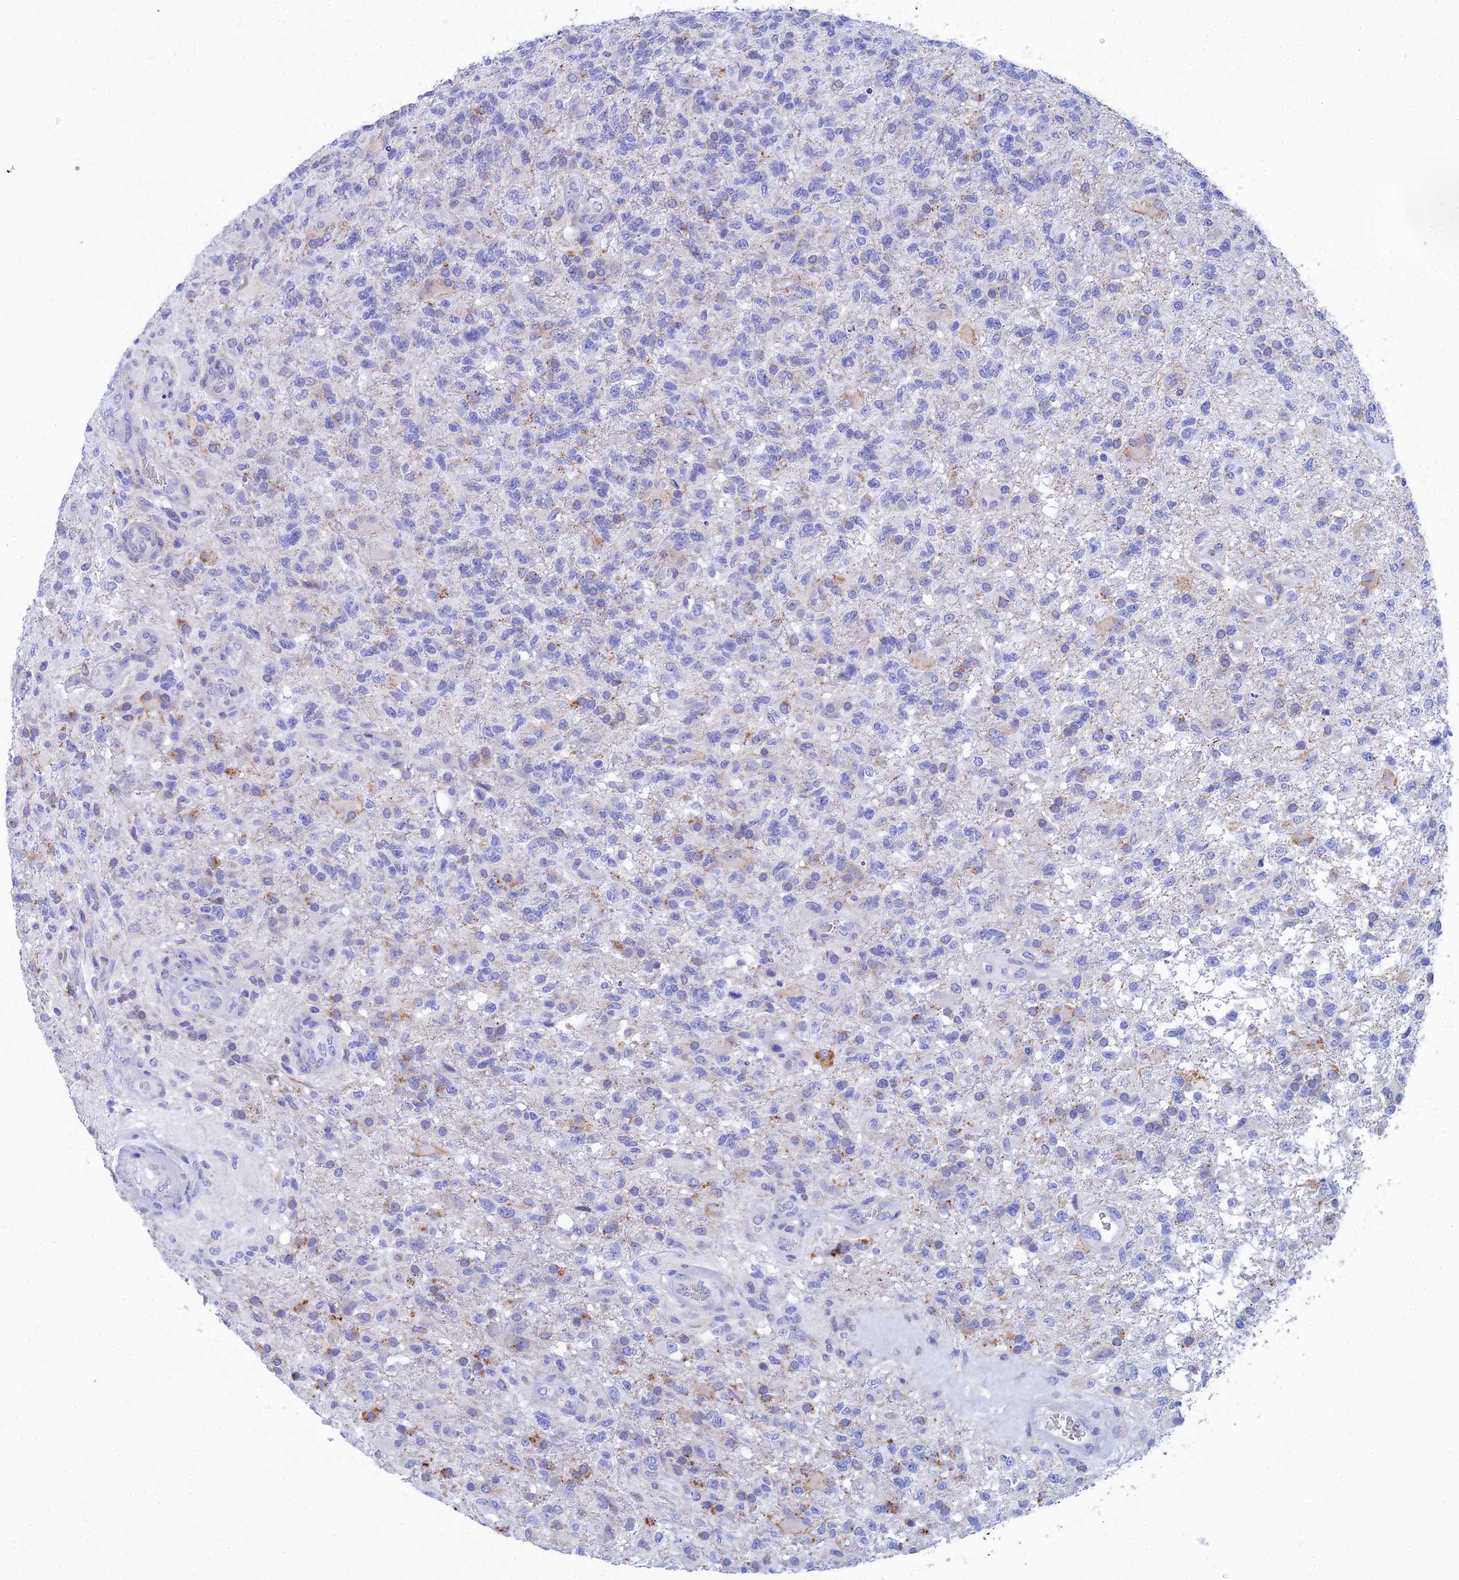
{"staining": {"intensity": "negative", "quantity": "none", "location": "none"}, "tissue": "glioma", "cell_type": "Tumor cells", "image_type": "cancer", "snomed": [{"axis": "morphology", "description": "Glioma, malignant, High grade"}, {"axis": "topography", "description": "Brain"}], "caption": "A micrograph of malignant high-grade glioma stained for a protein exhibits no brown staining in tumor cells.", "gene": "CFAP210", "patient": {"sex": "male", "age": 56}}